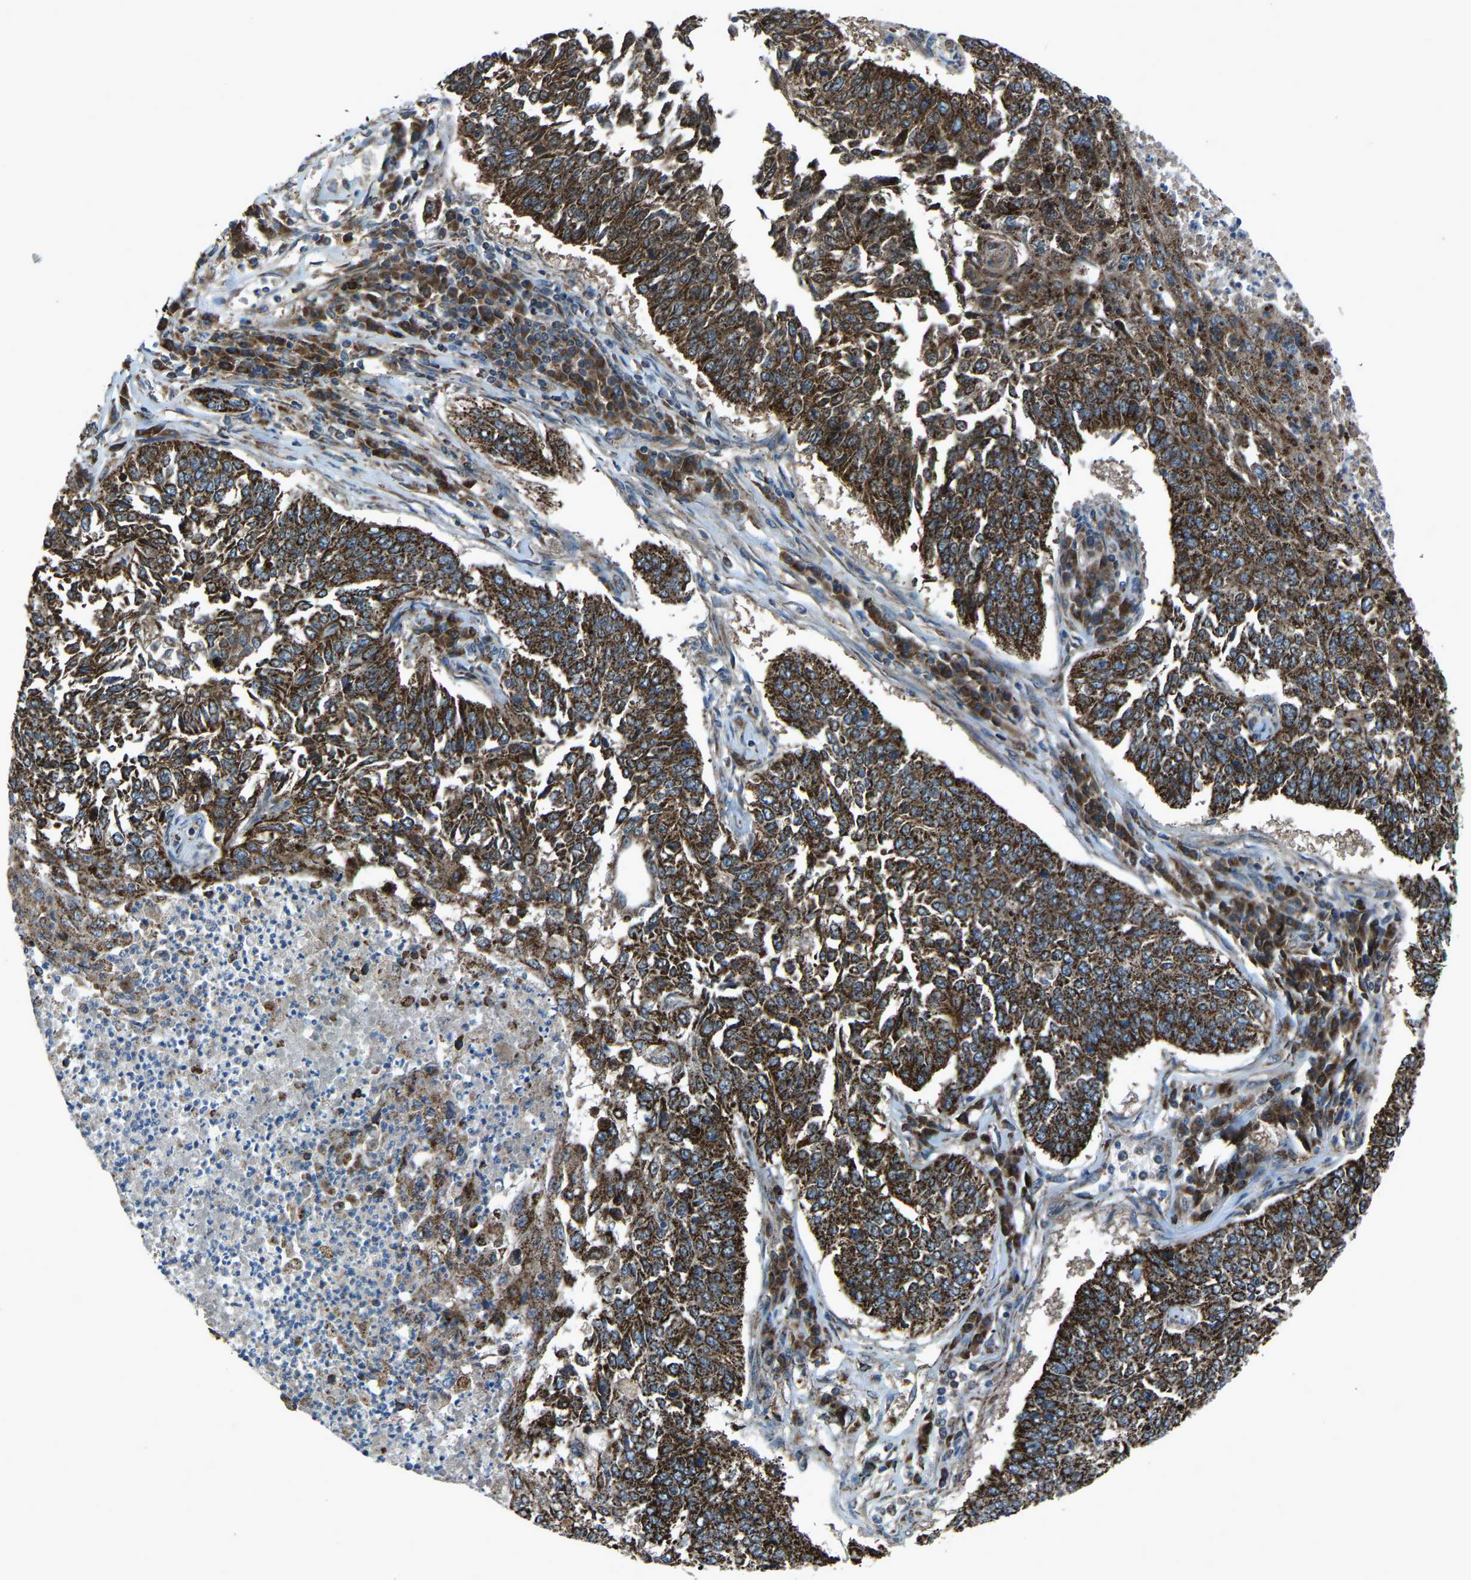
{"staining": {"intensity": "strong", "quantity": ">75%", "location": "cytoplasmic/membranous"}, "tissue": "lung cancer", "cell_type": "Tumor cells", "image_type": "cancer", "snomed": [{"axis": "morphology", "description": "Normal tissue, NOS"}, {"axis": "morphology", "description": "Squamous cell carcinoma, NOS"}, {"axis": "topography", "description": "Cartilage tissue"}, {"axis": "topography", "description": "Bronchus"}, {"axis": "topography", "description": "Lung"}], "caption": "The micrograph exhibits immunohistochemical staining of lung squamous cell carcinoma. There is strong cytoplasmic/membranous staining is identified in about >75% of tumor cells.", "gene": "AKR1A1", "patient": {"sex": "female", "age": 49}}